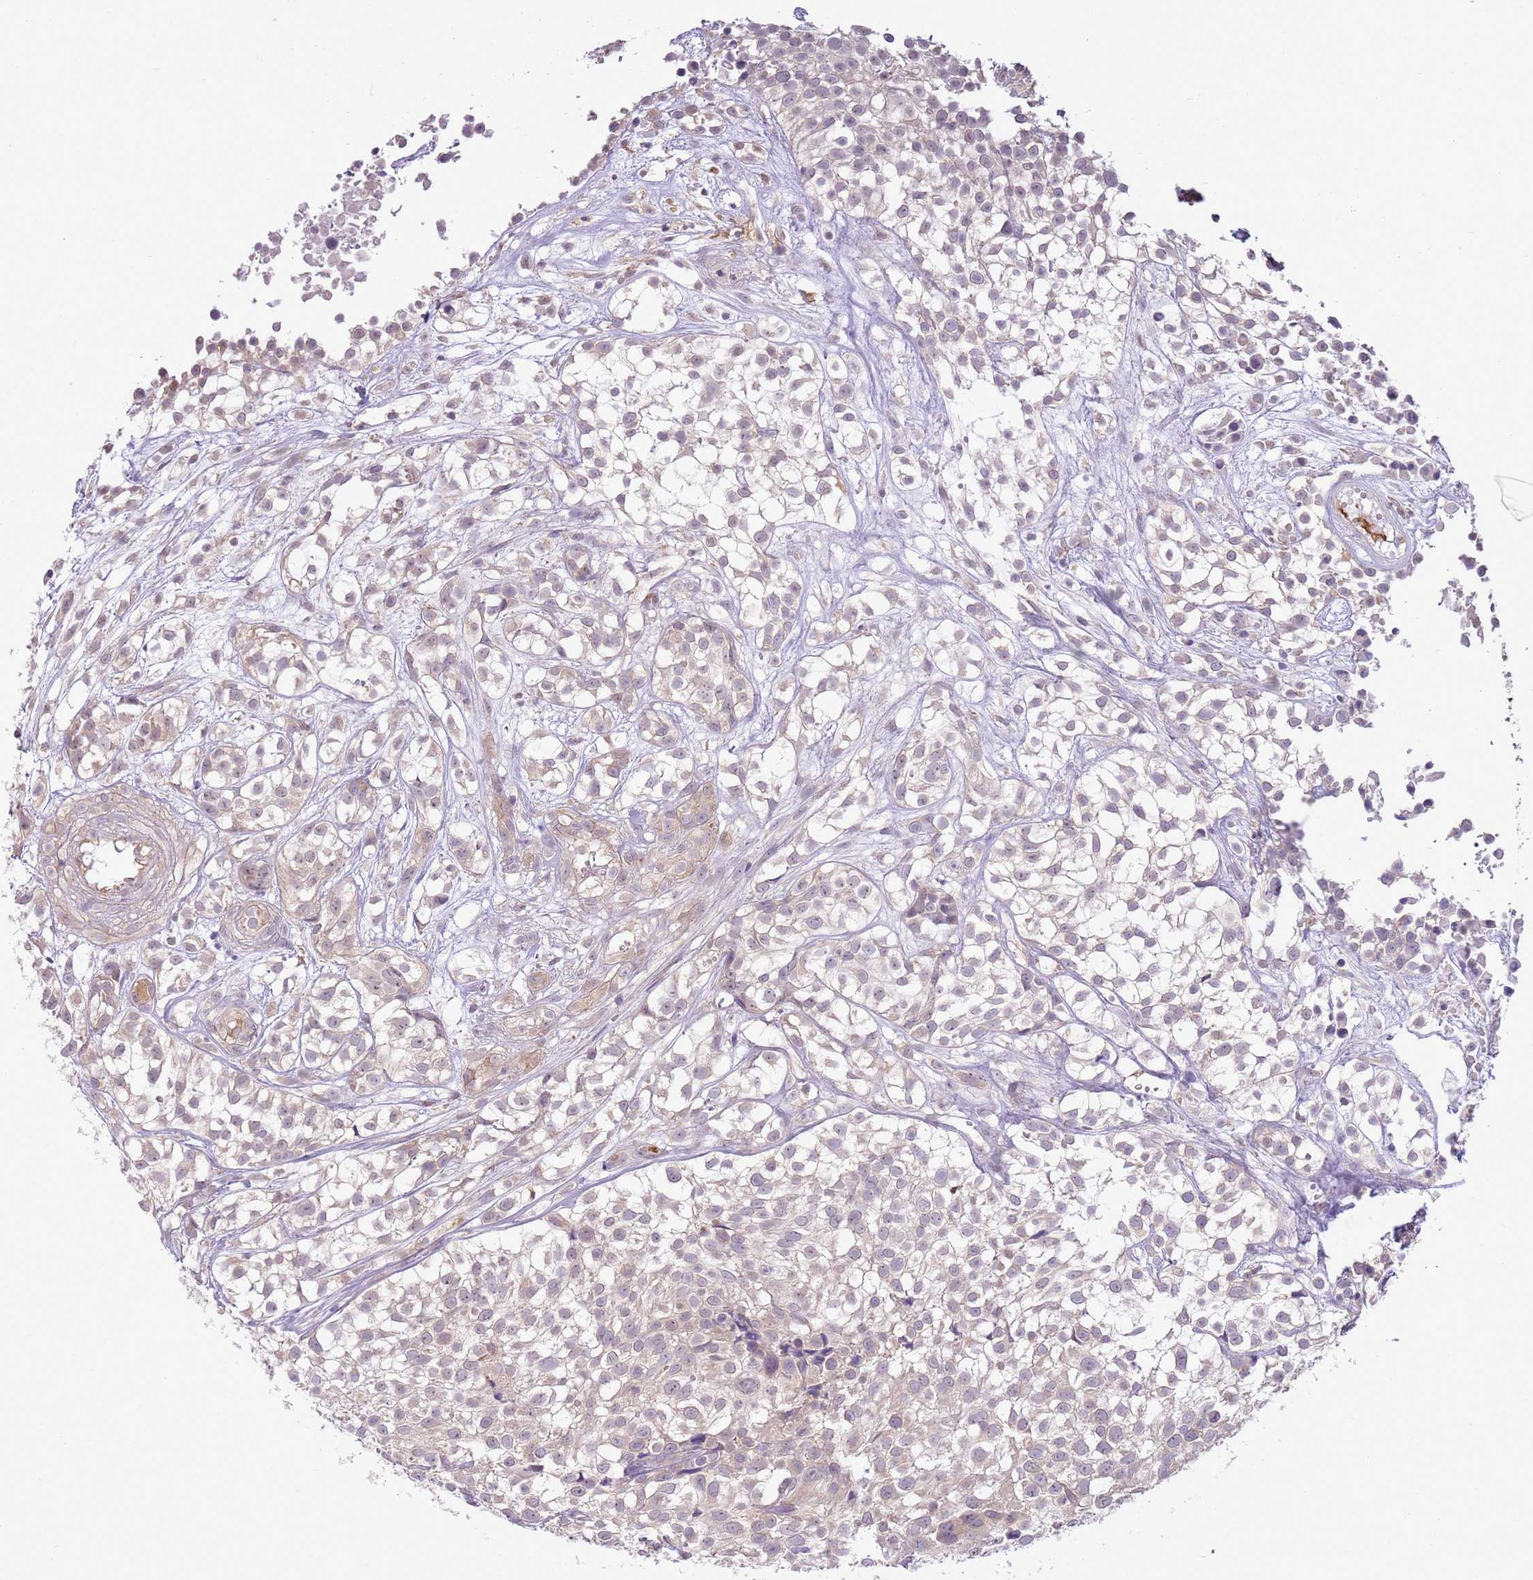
{"staining": {"intensity": "negative", "quantity": "none", "location": "none"}, "tissue": "urothelial cancer", "cell_type": "Tumor cells", "image_type": "cancer", "snomed": [{"axis": "morphology", "description": "Urothelial carcinoma, High grade"}, {"axis": "topography", "description": "Urinary bladder"}], "caption": "A high-resolution micrograph shows immunohistochemistry staining of urothelial cancer, which shows no significant positivity in tumor cells. The staining is performed using DAB (3,3'-diaminobenzidine) brown chromogen with nuclei counter-stained in using hematoxylin.", "gene": "SKOR2", "patient": {"sex": "male", "age": 56}}